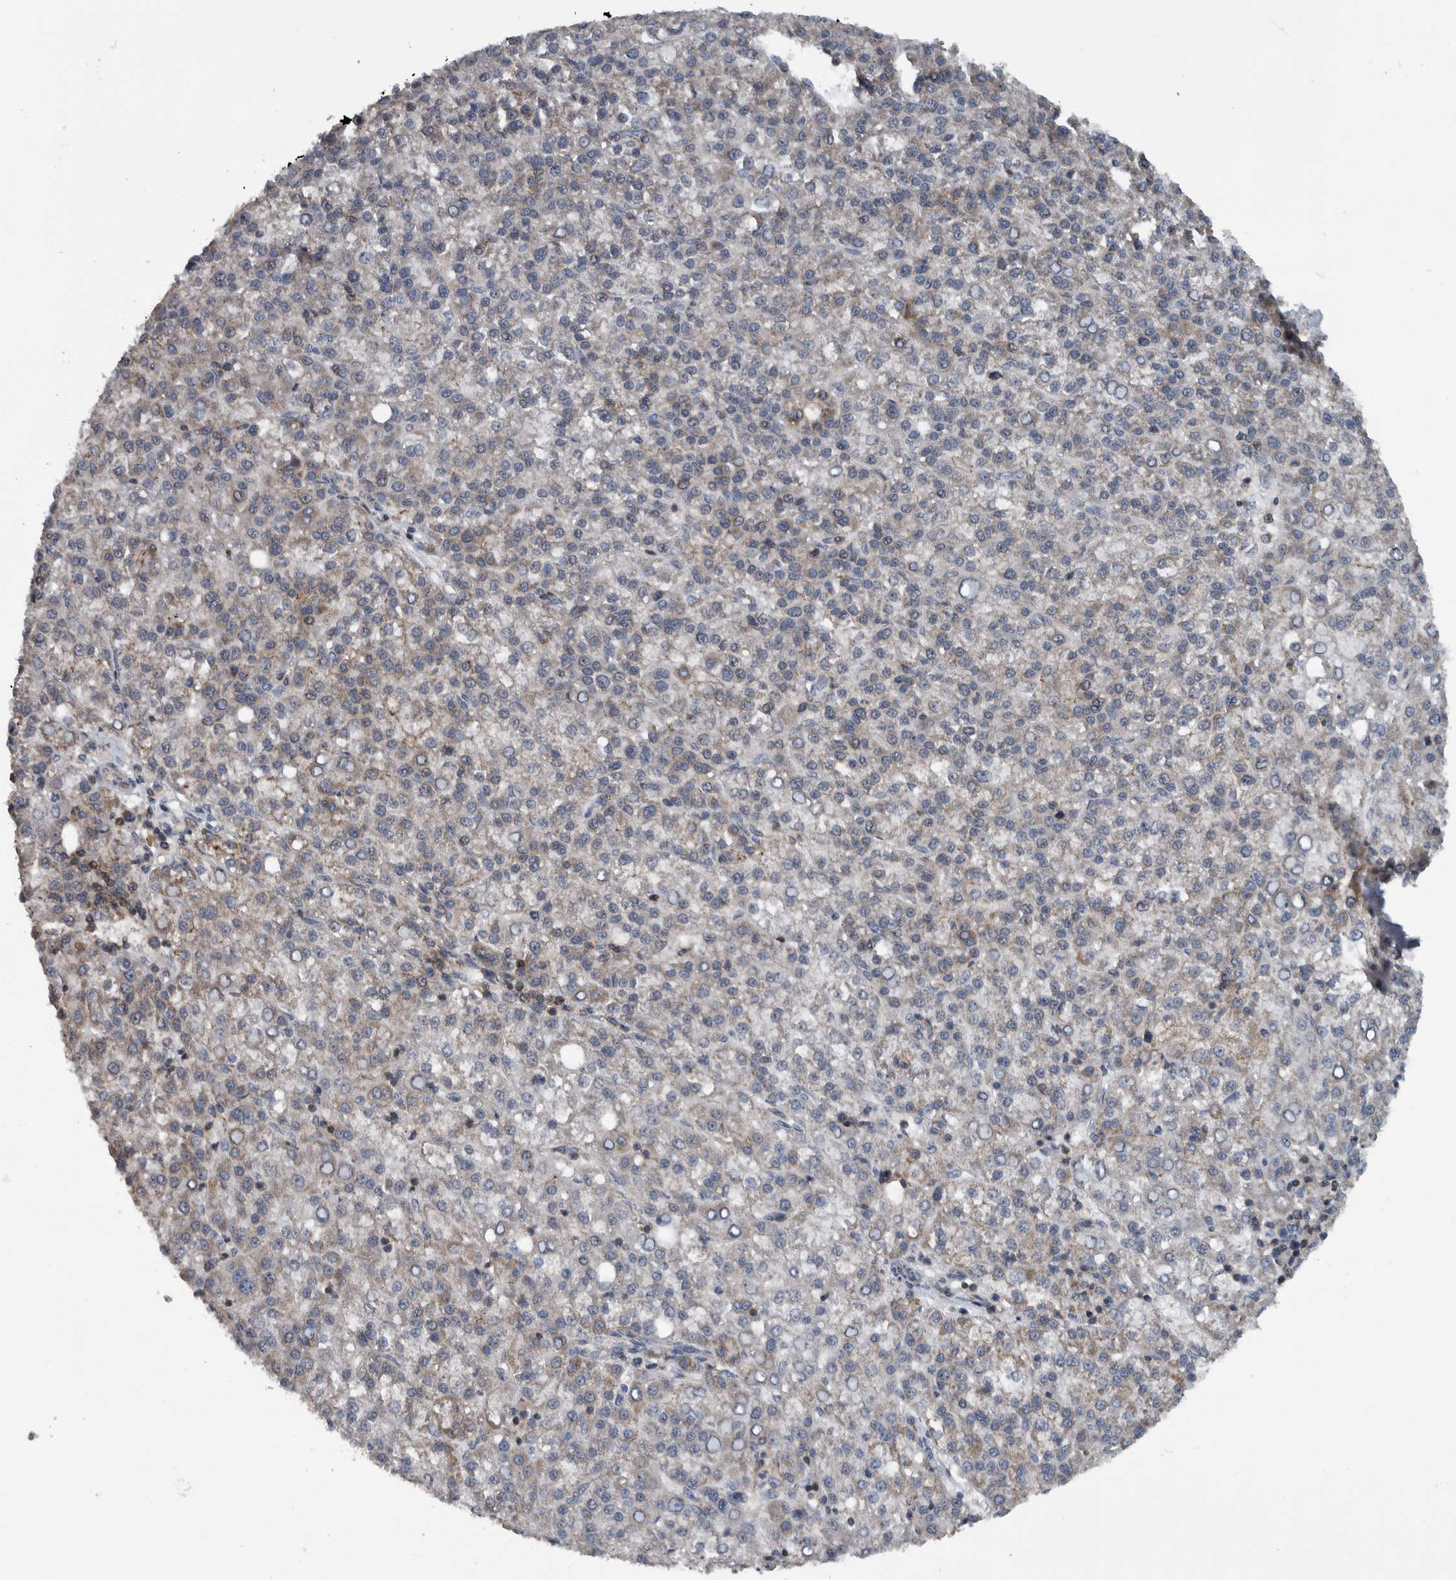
{"staining": {"intensity": "weak", "quantity": "<25%", "location": "cytoplasmic/membranous"}, "tissue": "liver cancer", "cell_type": "Tumor cells", "image_type": "cancer", "snomed": [{"axis": "morphology", "description": "Carcinoma, Hepatocellular, NOS"}, {"axis": "topography", "description": "Liver"}], "caption": "Liver cancer was stained to show a protein in brown. There is no significant staining in tumor cells.", "gene": "BAIAP2L1", "patient": {"sex": "female", "age": 58}}